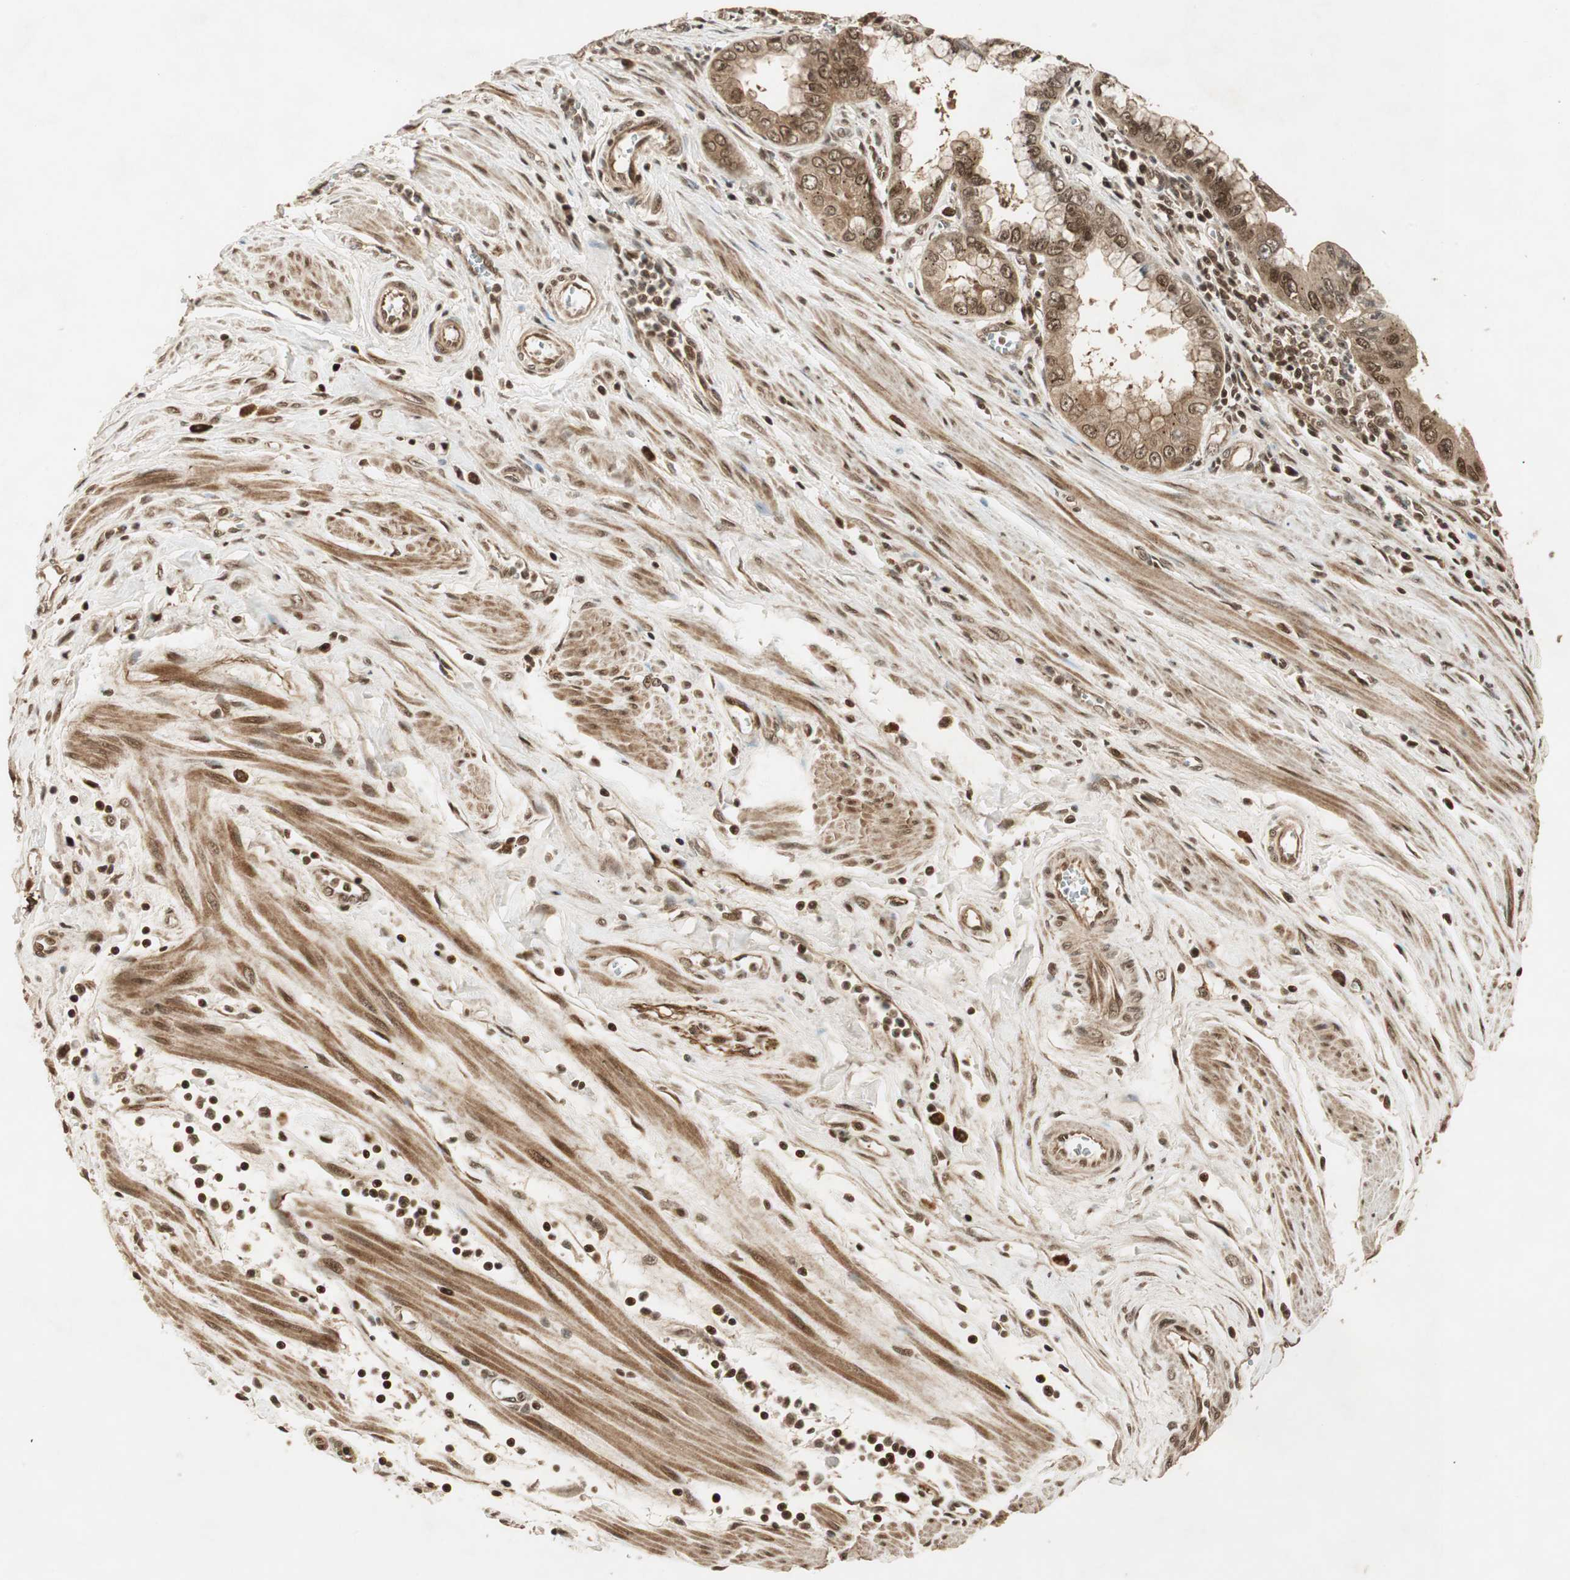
{"staining": {"intensity": "strong", "quantity": ">75%", "location": "cytoplasmic/membranous,nuclear"}, "tissue": "pancreatic cancer", "cell_type": "Tumor cells", "image_type": "cancer", "snomed": [{"axis": "morphology", "description": "Normal tissue, NOS"}, {"axis": "topography", "description": "Lymph node"}], "caption": "Approximately >75% of tumor cells in pancreatic cancer reveal strong cytoplasmic/membranous and nuclear protein positivity as visualized by brown immunohistochemical staining.", "gene": "RPA3", "patient": {"sex": "male", "age": 50}}